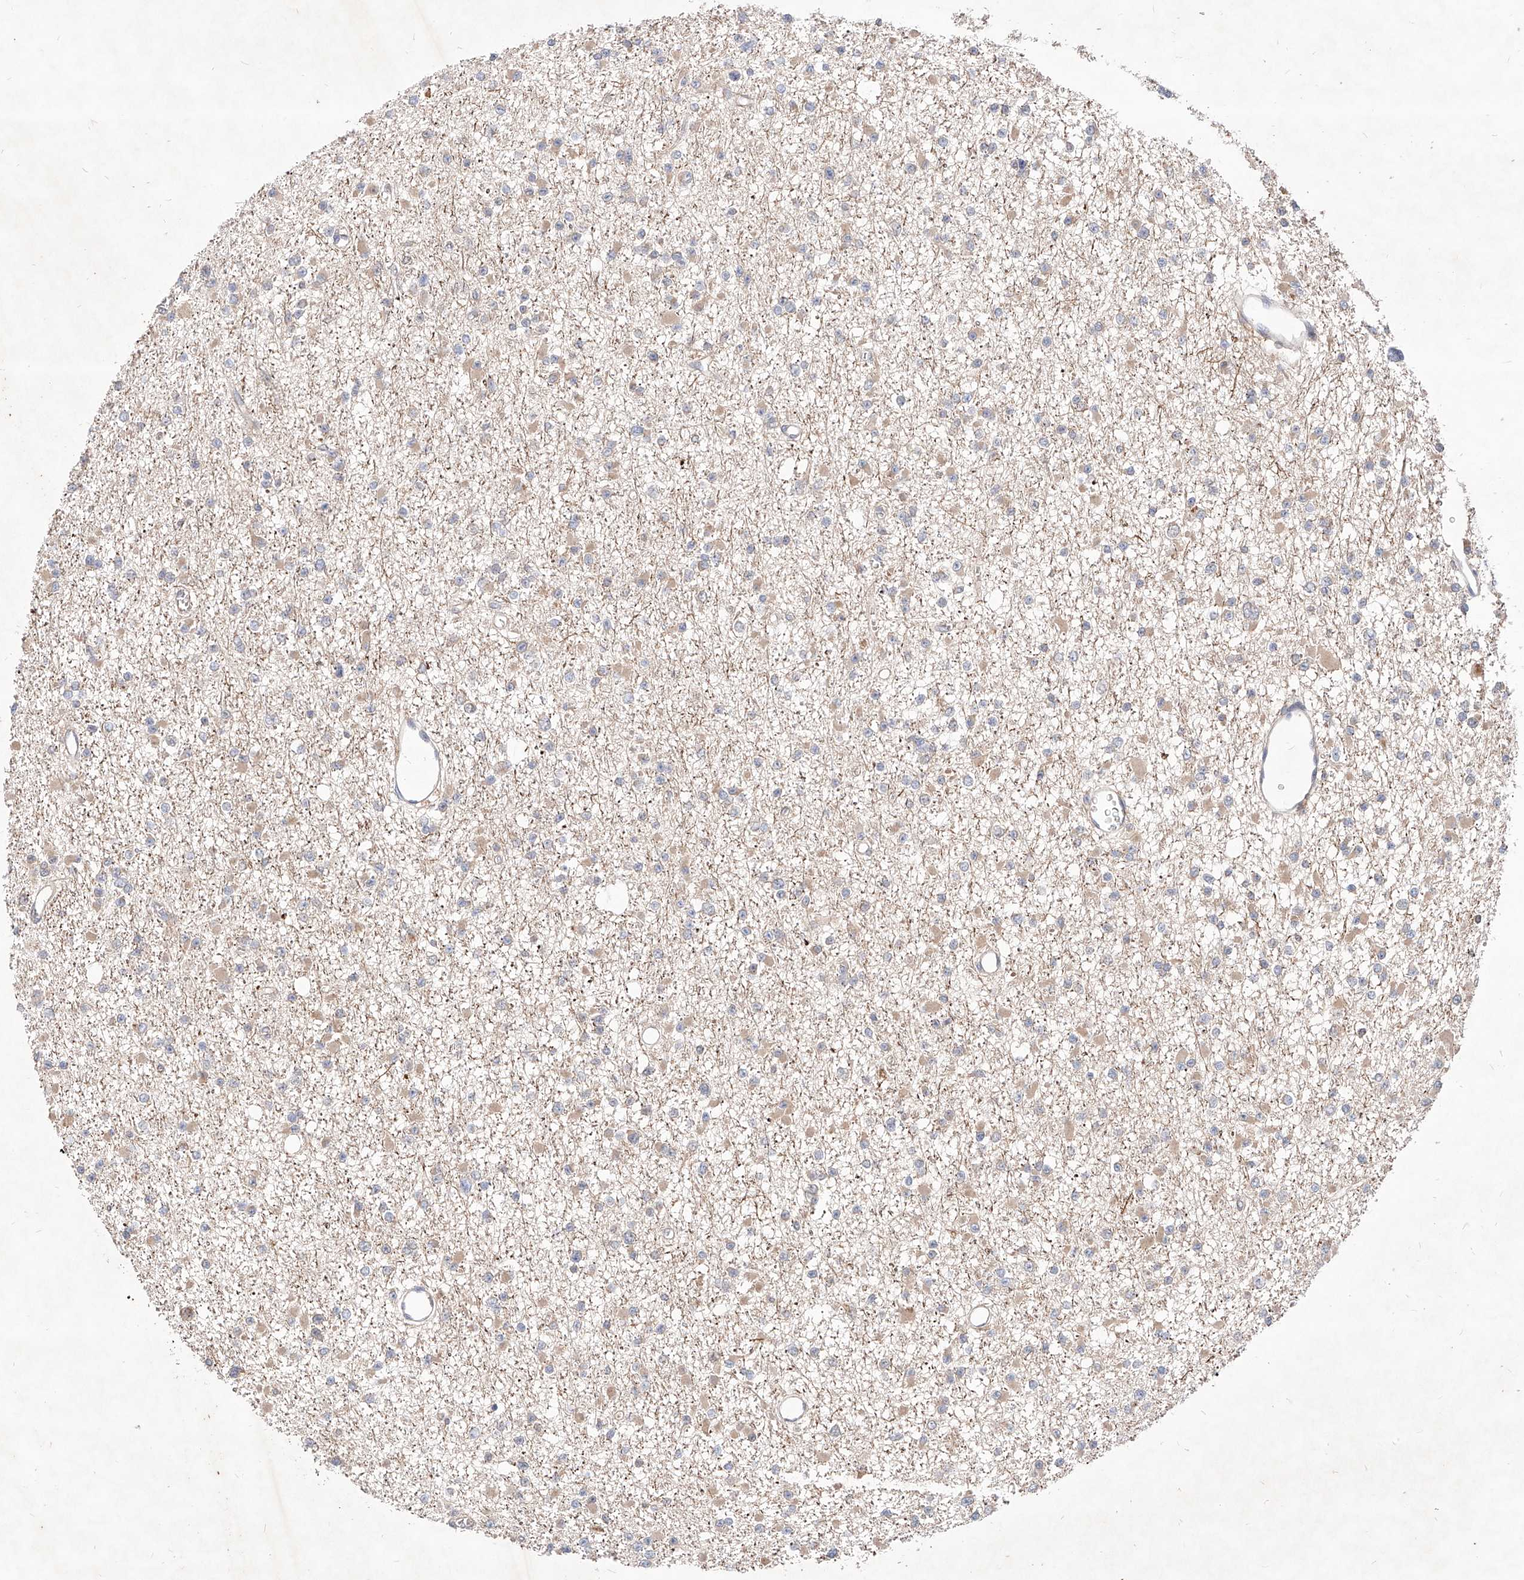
{"staining": {"intensity": "weak", "quantity": "25%-75%", "location": "cytoplasmic/membranous"}, "tissue": "glioma", "cell_type": "Tumor cells", "image_type": "cancer", "snomed": [{"axis": "morphology", "description": "Glioma, malignant, Low grade"}, {"axis": "topography", "description": "Brain"}], "caption": "Immunohistochemistry (DAB) staining of glioma demonstrates weak cytoplasmic/membranous protein positivity in approximately 25%-75% of tumor cells.", "gene": "TSNAX", "patient": {"sex": "female", "age": 22}}